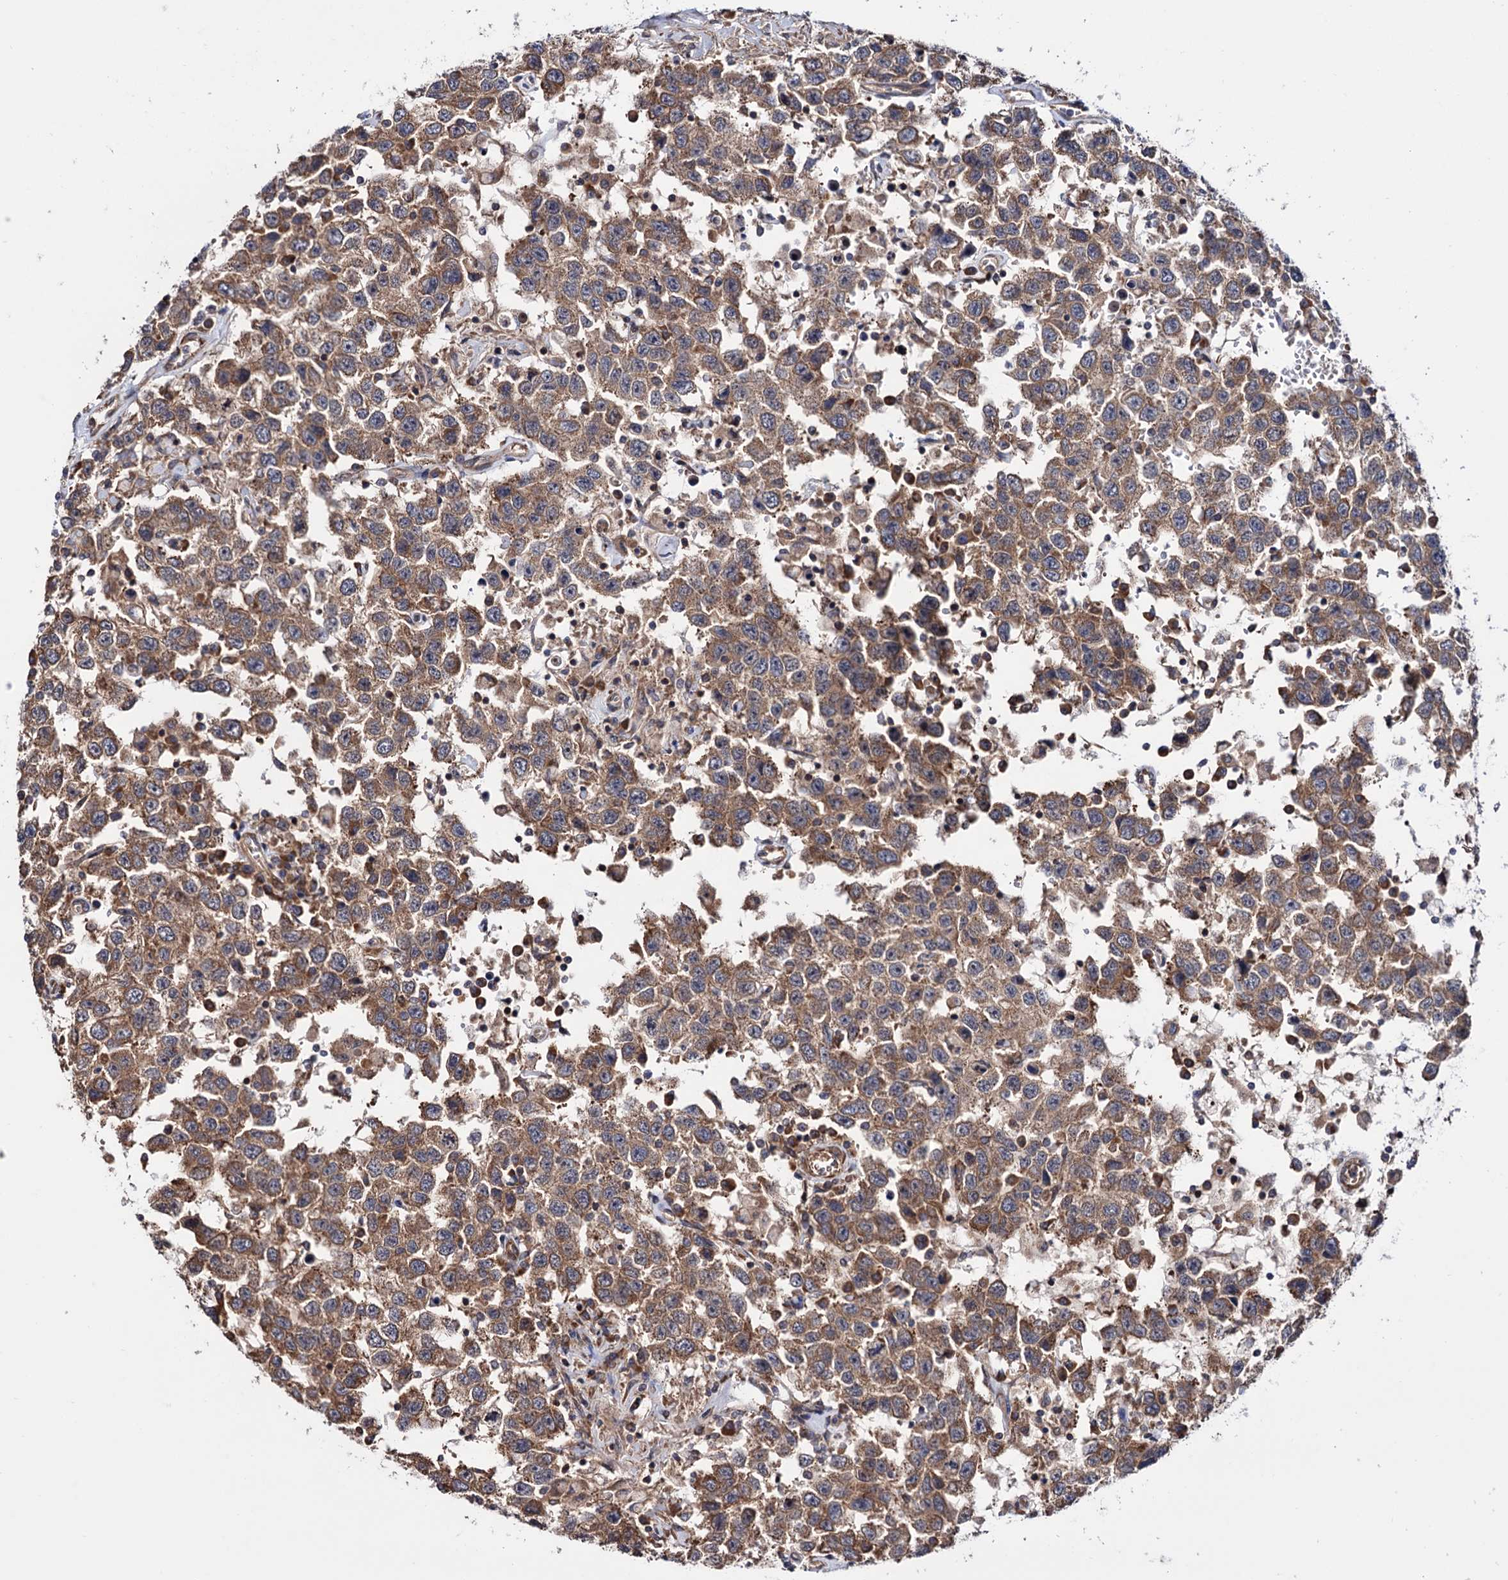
{"staining": {"intensity": "moderate", "quantity": ">75%", "location": "cytoplasmic/membranous"}, "tissue": "testis cancer", "cell_type": "Tumor cells", "image_type": "cancer", "snomed": [{"axis": "morphology", "description": "Seminoma, NOS"}, {"axis": "topography", "description": "Testis"}], "caption": "DAB immunohistochemical staining of human testis seminoma demonstrates moderate cytoplasmic/membranous protein expression in about >75% of tumor cells.", "gene": "FERMT2", "patient": {"sex": "male", "age": 41}}